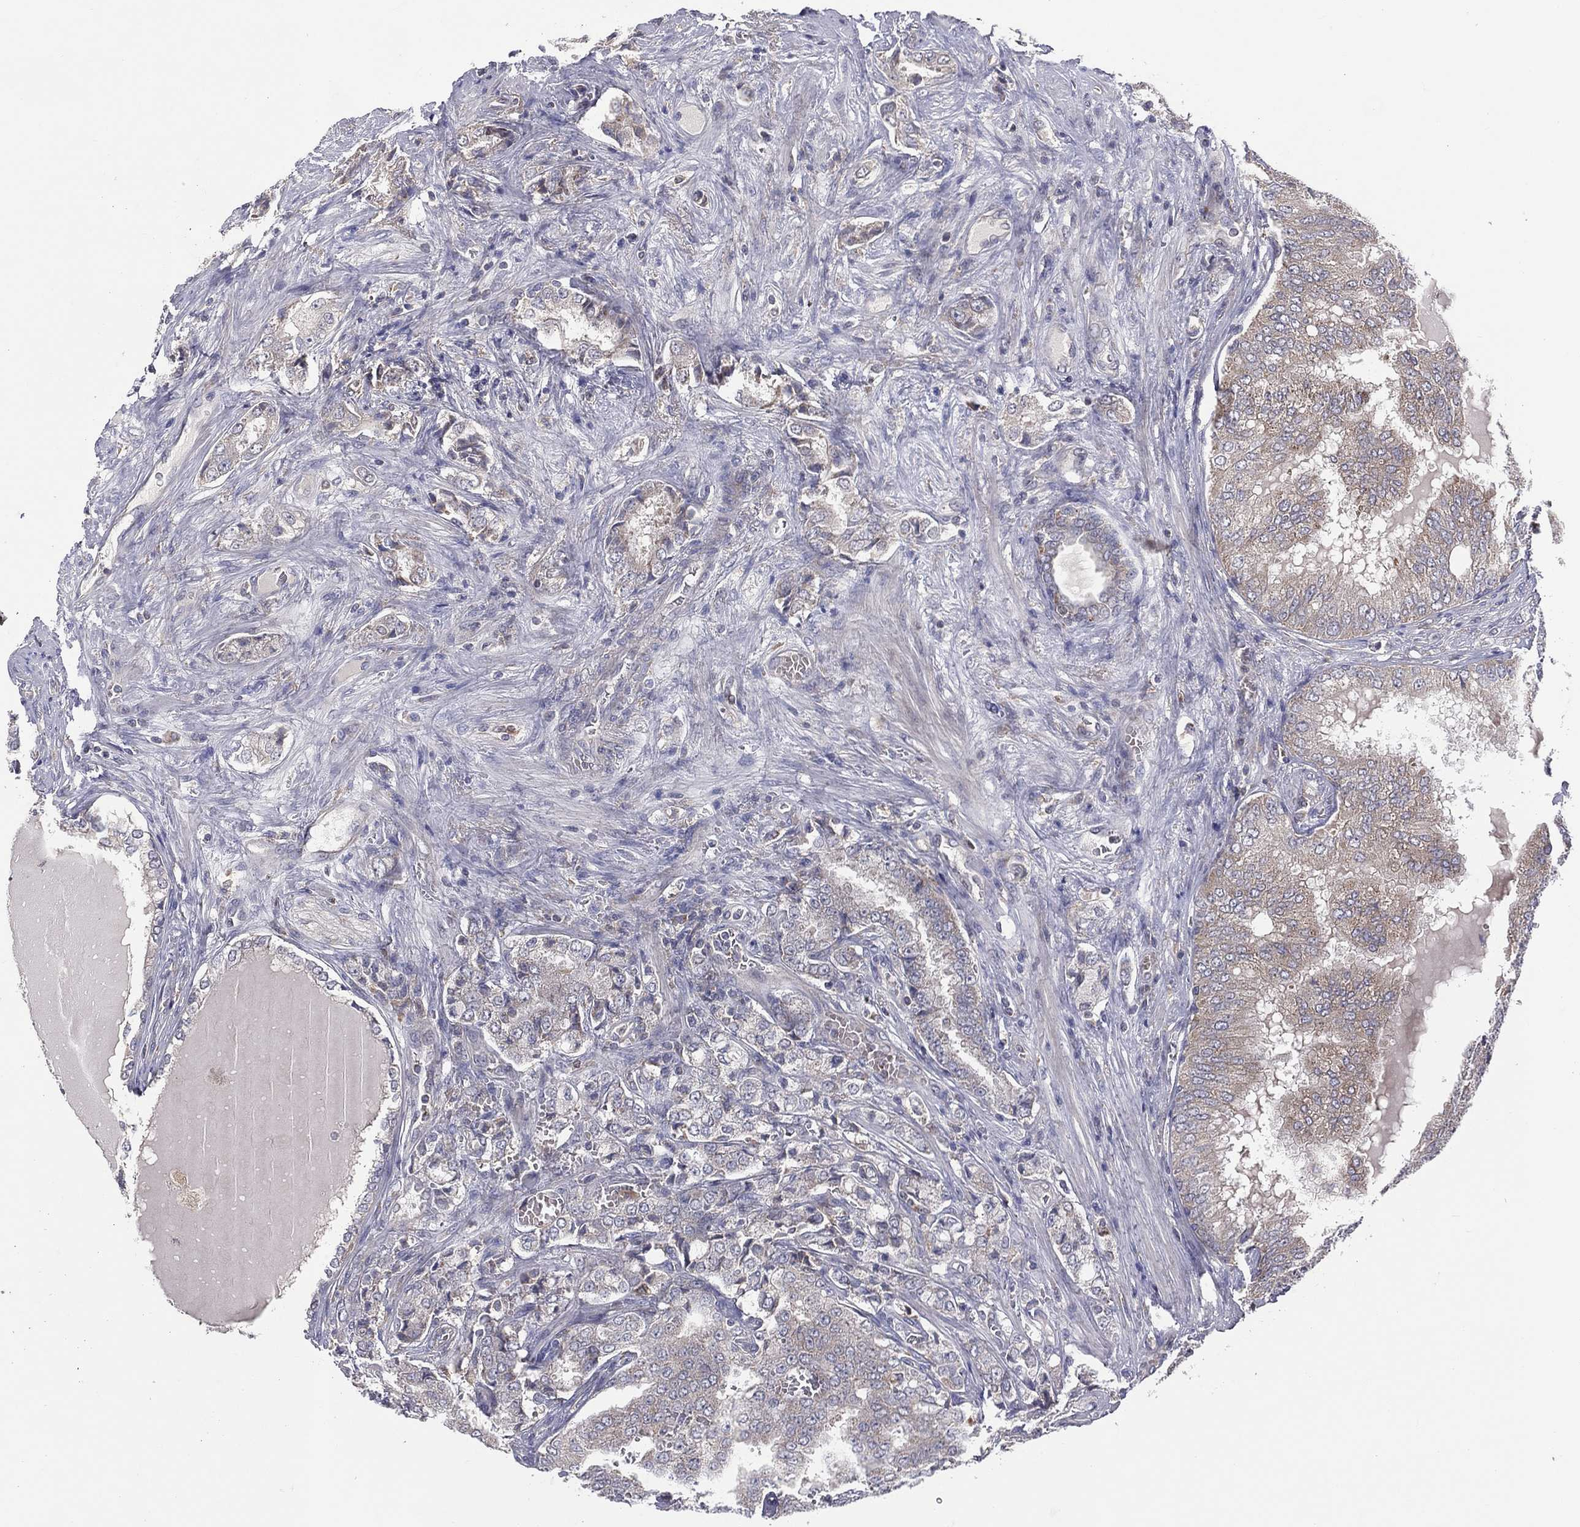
{"staining": {"intensity": "moderate", "quantity": "<25%", "location": "cytoplasmic/membranous"}, "tissue": "prostate cancer", "cell_type": "Tumor cells", "image_type": "cancer", "snomed": [{"axis": "morphology", "description": "Adenocarcinoma, NOS"}, {"axis": "topography", "description": "Prostate"}], "caption": "There is low levels of moderate cytoplasmic/membranous expression in tumor cells of prostate cancer (adenocarcinoma), as demonstrated by immunohistochemical staining (brown color).", "gene": "STARD3", "patient": {"sex": "male", "age": 65}}